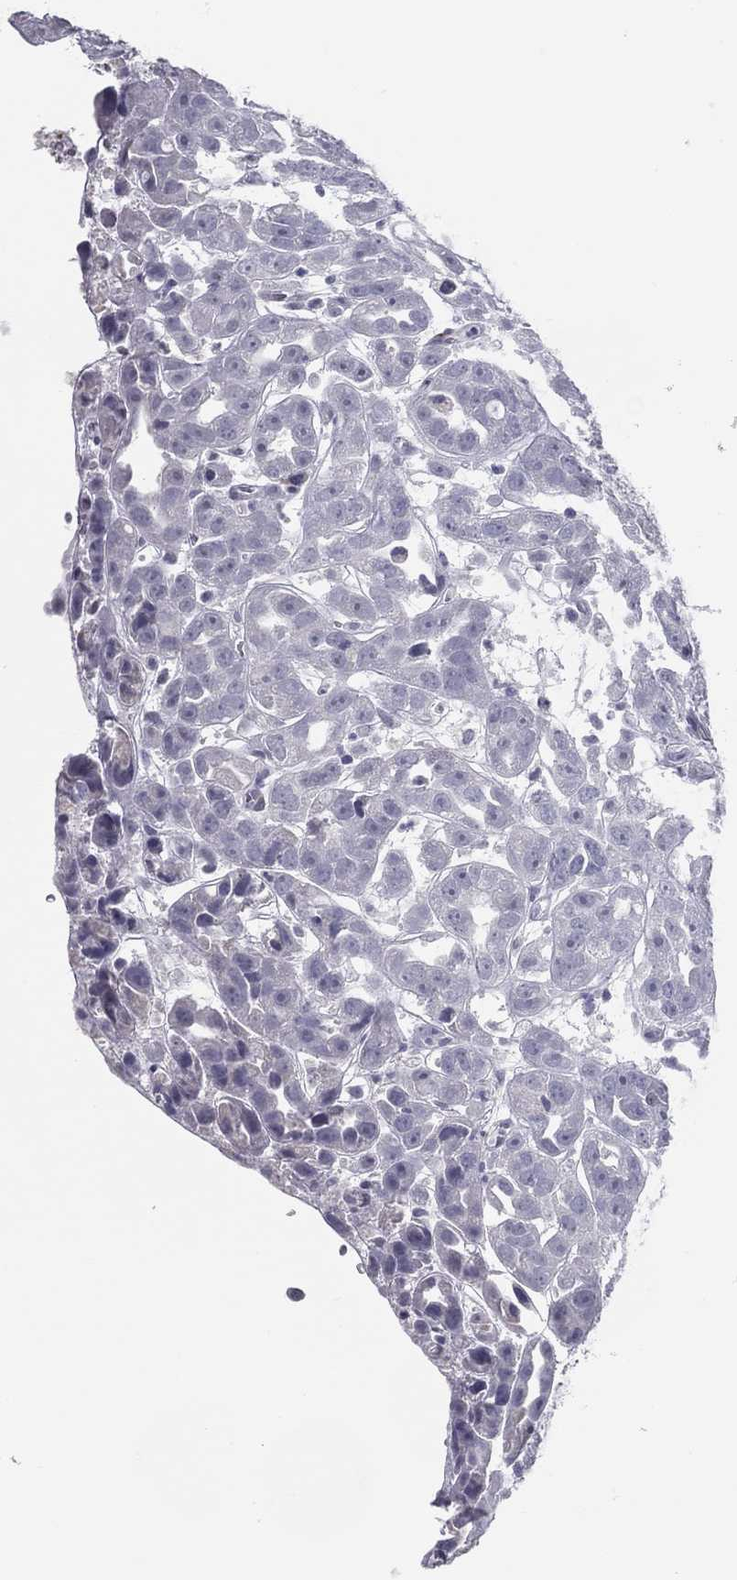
{"staining": {"intensity": "negative", "quantity": "none", "location": "none"}, "tissue": "urothelial cancer", "cell_type": "Tumor cells", "image_type": "cancer", "snomed": [{"axis": "morphology", "description": "Urothelial carcinoma, High grade"}, {"axis": "topography", "description": "Urinary bladder"}], "caption": "Tumor cells are negative for brown protein staining in urothelial carcinoma (high-grade).", "gene": "ACE2", "patient": {"sex": "female", "age": 41}}